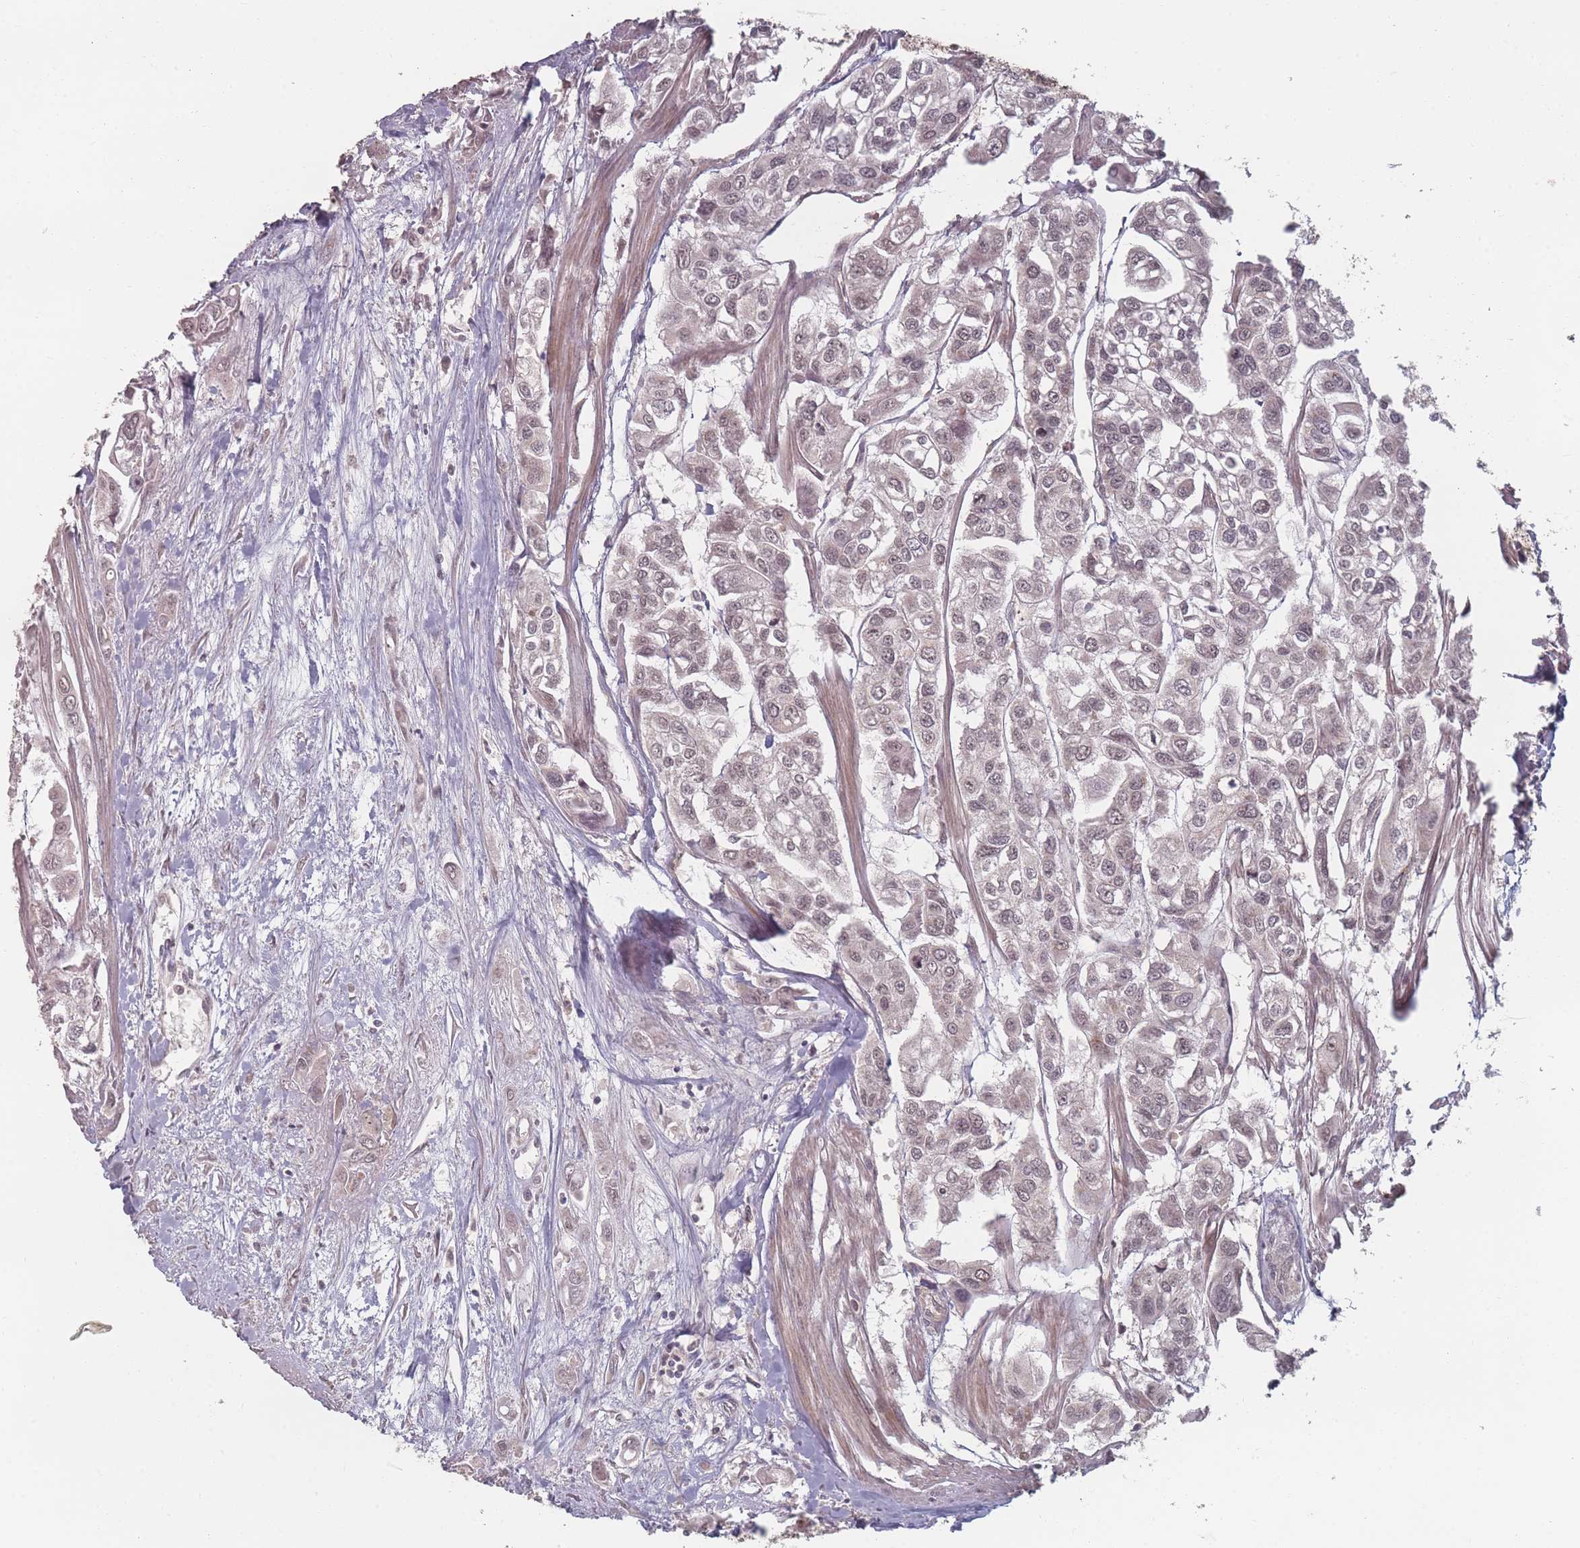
{"staining": {"intensity": "weak", "quantity": "25%-75%", "location": "nuclear"}, "tissue": "urothelial cancer", "cell_type": "Tumor cells", "image_type": "cancer", "snomed": [{"axis": "morphology", "description": "Urothelial carcinoma, High grade"}, {"axis": "topography", "description": "Urinary bladder"}], "caption": "This histopathology image demonstrates urothelial cancer stained with immunohistochemistry (IHC) to label a protein in brown. The nuclear of tumor cells show weak positivity for the protein. Nuclei are counter-stained blue.", "gene": "HAGH", "patient": {"sex": "male", "age": 67}}